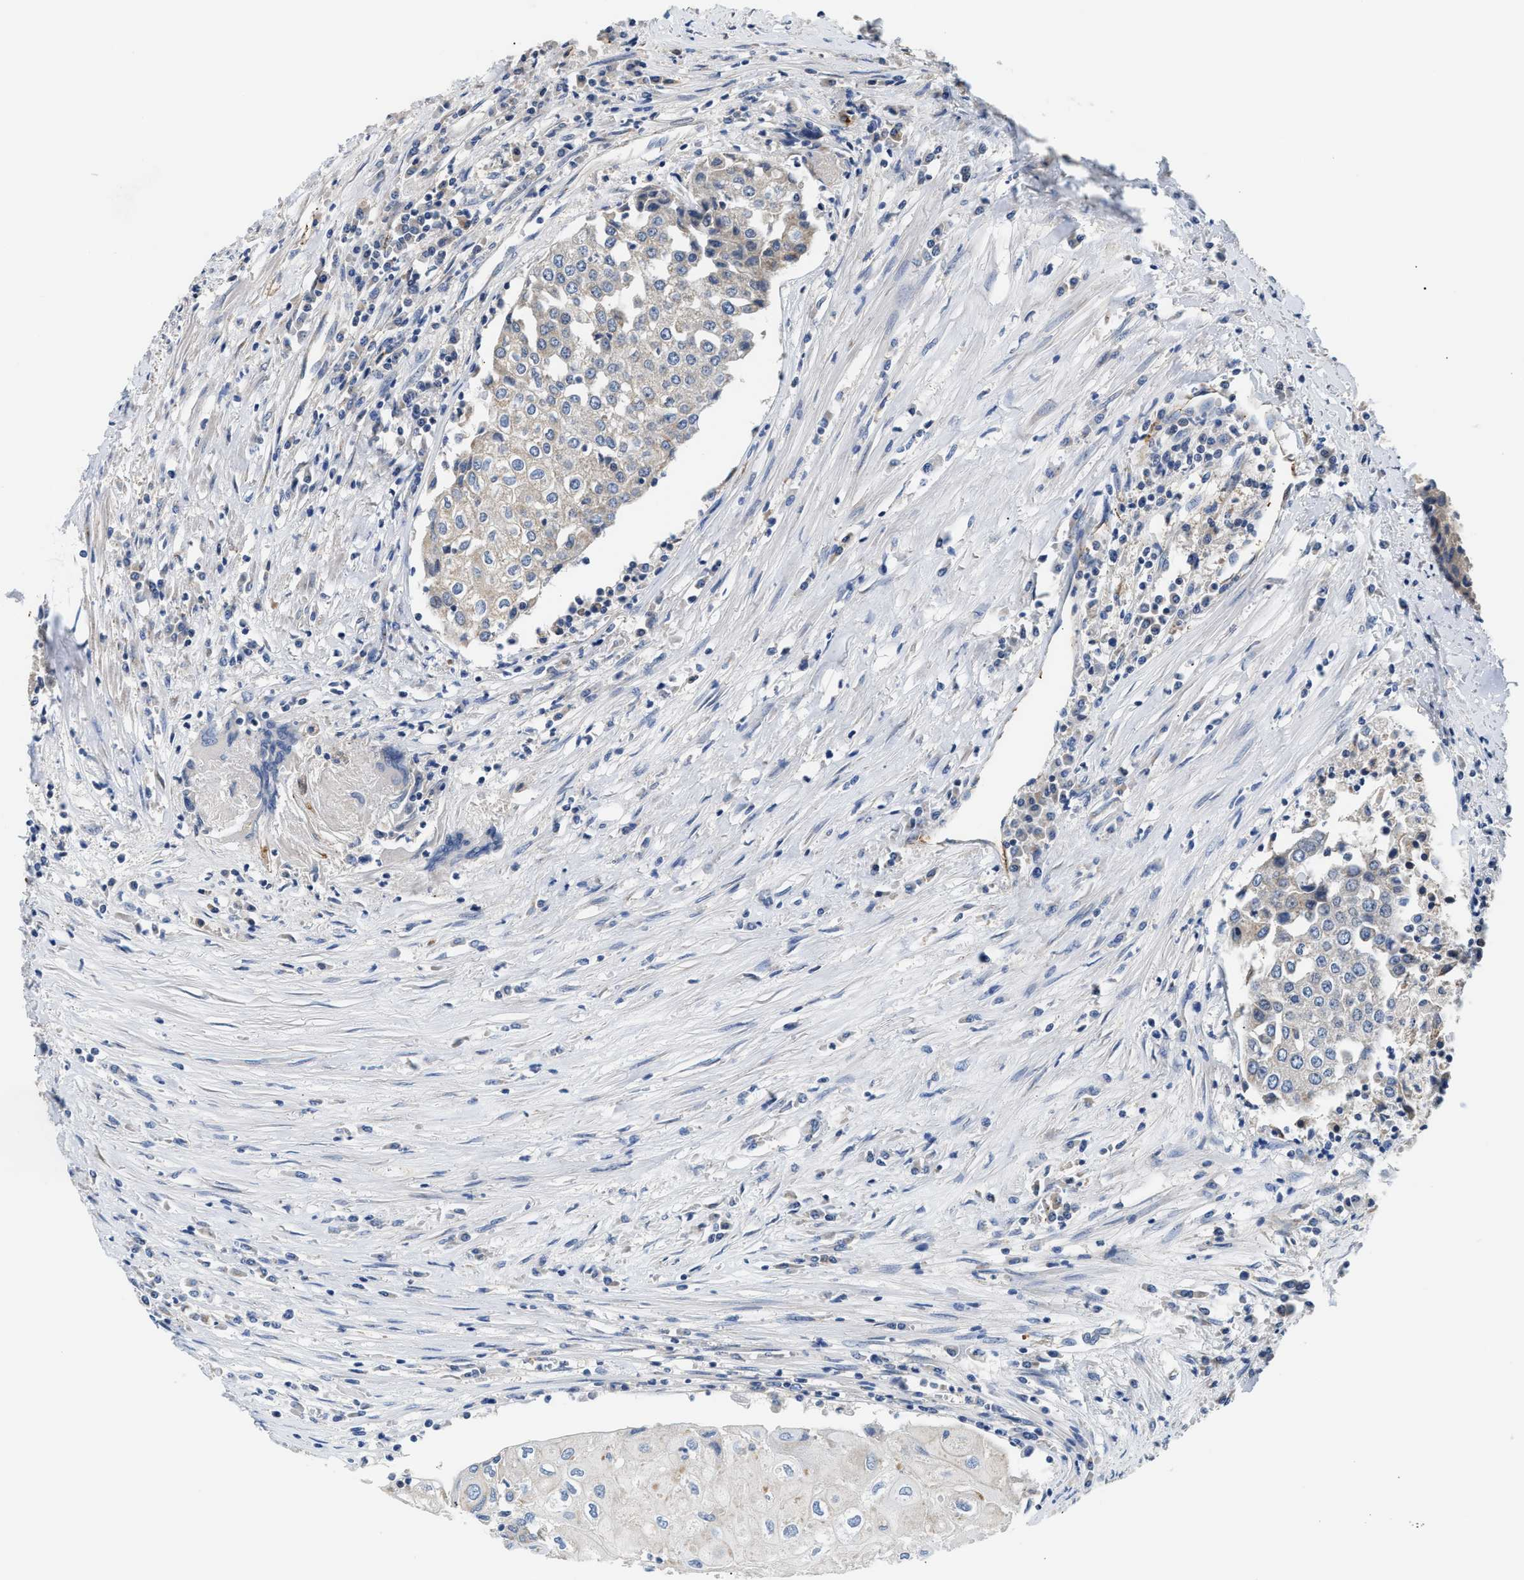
{"staining": {"intensity": "negative", "quantity": "none", "location": "none"}, "tissue": "urothelial cancer", "cell_type": "Tumor cells", "image_type": "cancer", "snomed": [{"axis": "morphology", "description": "Urothelial carcinoma, High grade"}, {"axis": "topography", "description": "Urinary bladder"}], "caption": "A micrograph of urothelial carcinoma (high-grade) stained for a protein shows no brown staining in tumor cells.", "gene": "CCM2", "patient": {"sex": "female", "age": 85}}